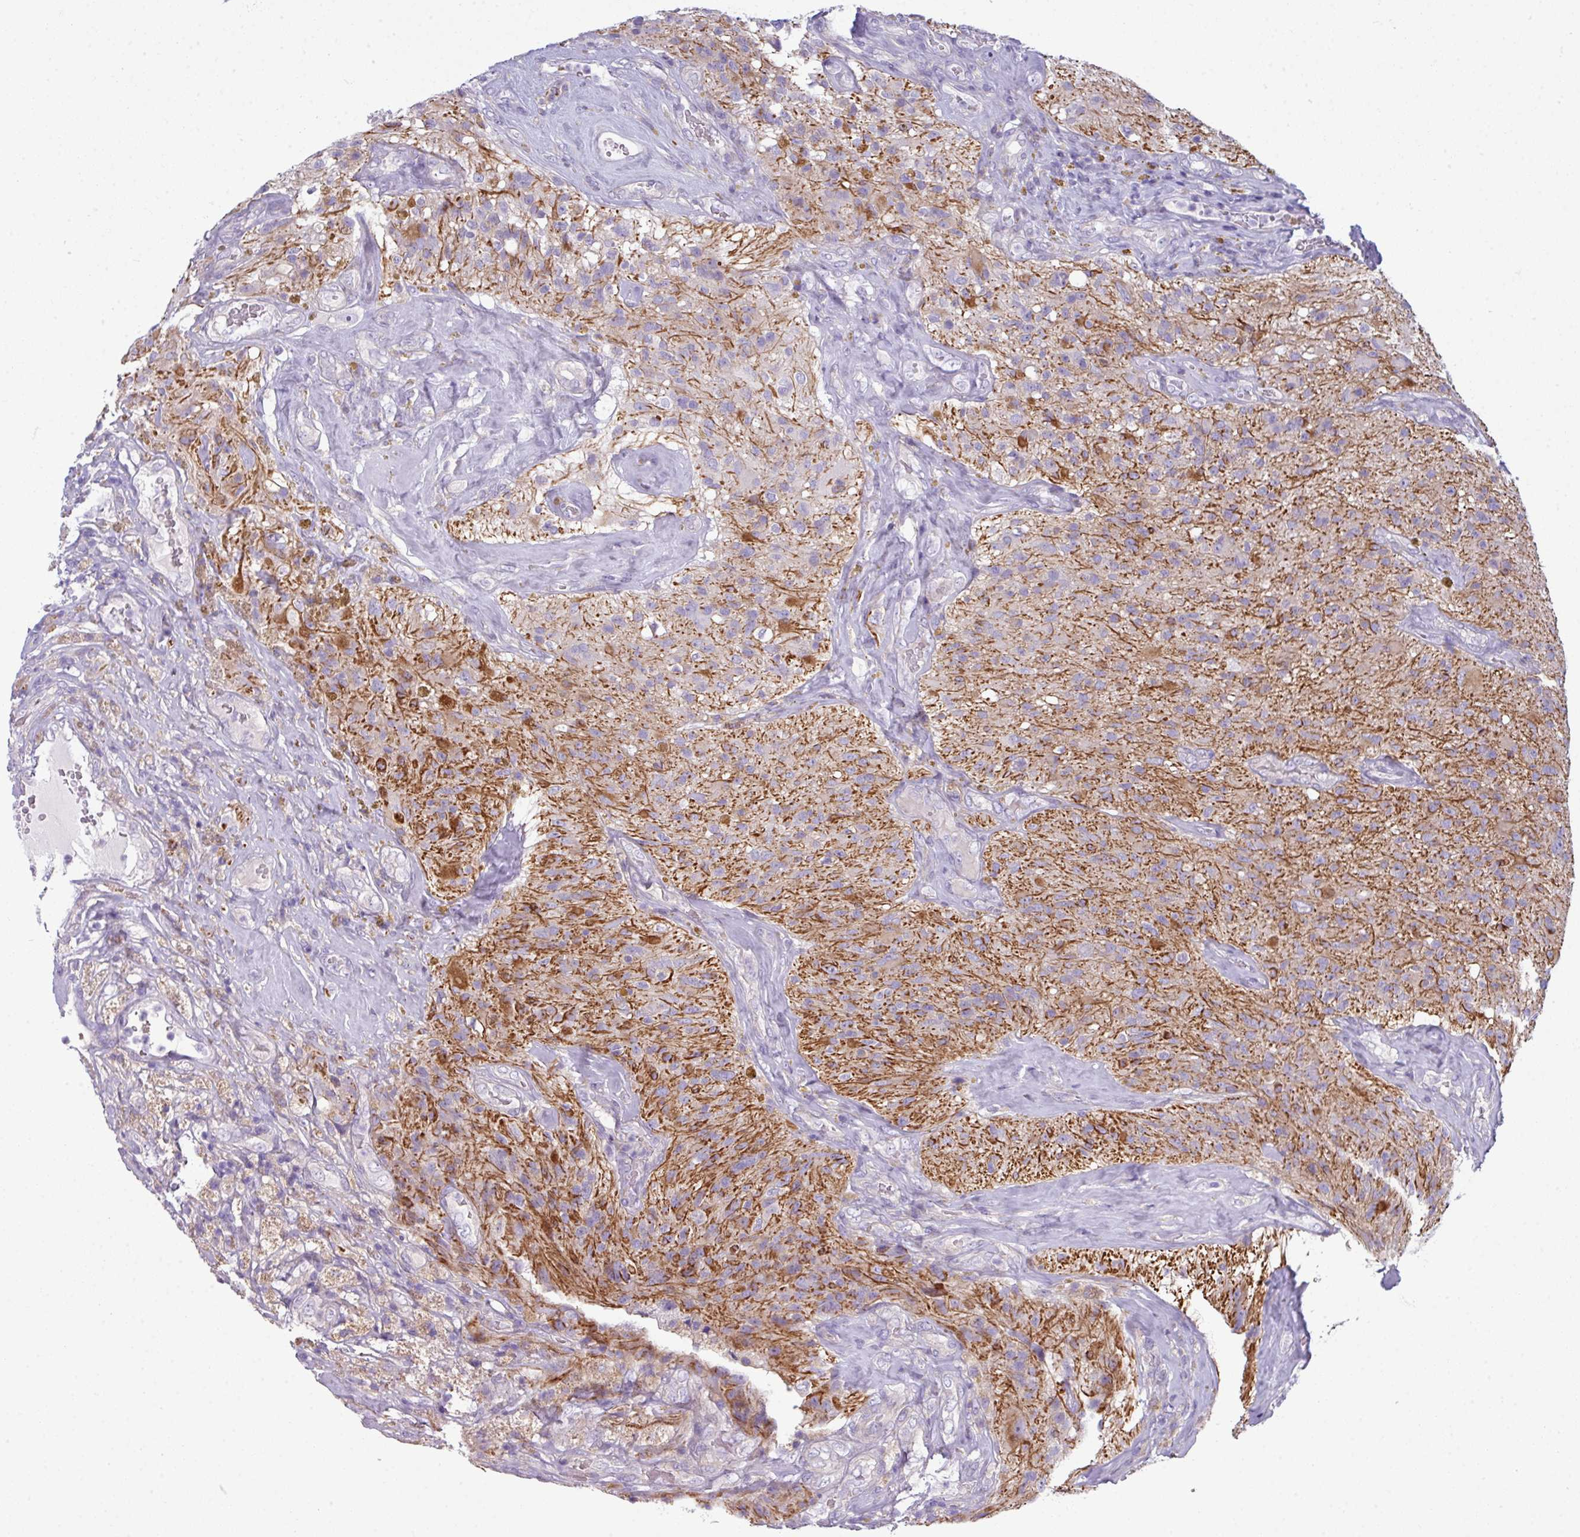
{"staining": {"intensity": "moderate", "quantity": "<25%", "location": "cytoplasmic/membranous,nuclear"}, "tissue": "glioma", "cell_type": "Tumor cells", "image_type": "cancer", "snomed": [{"axis": "morphology", "description": "Glioma, malignant, High grade"}, {"axis": "topography", "description": "Brain"}], "caption": "An immunohistochemistry photomicrograph of tumor tissue is shown. Protein staining in brown highlights moderate cytoplasmic/membranous and nuclear positivity in malignant high-grade glioma within tumor cells.", "gene": "ABCC5", "patient": {"sex": "male", "age": 69}}